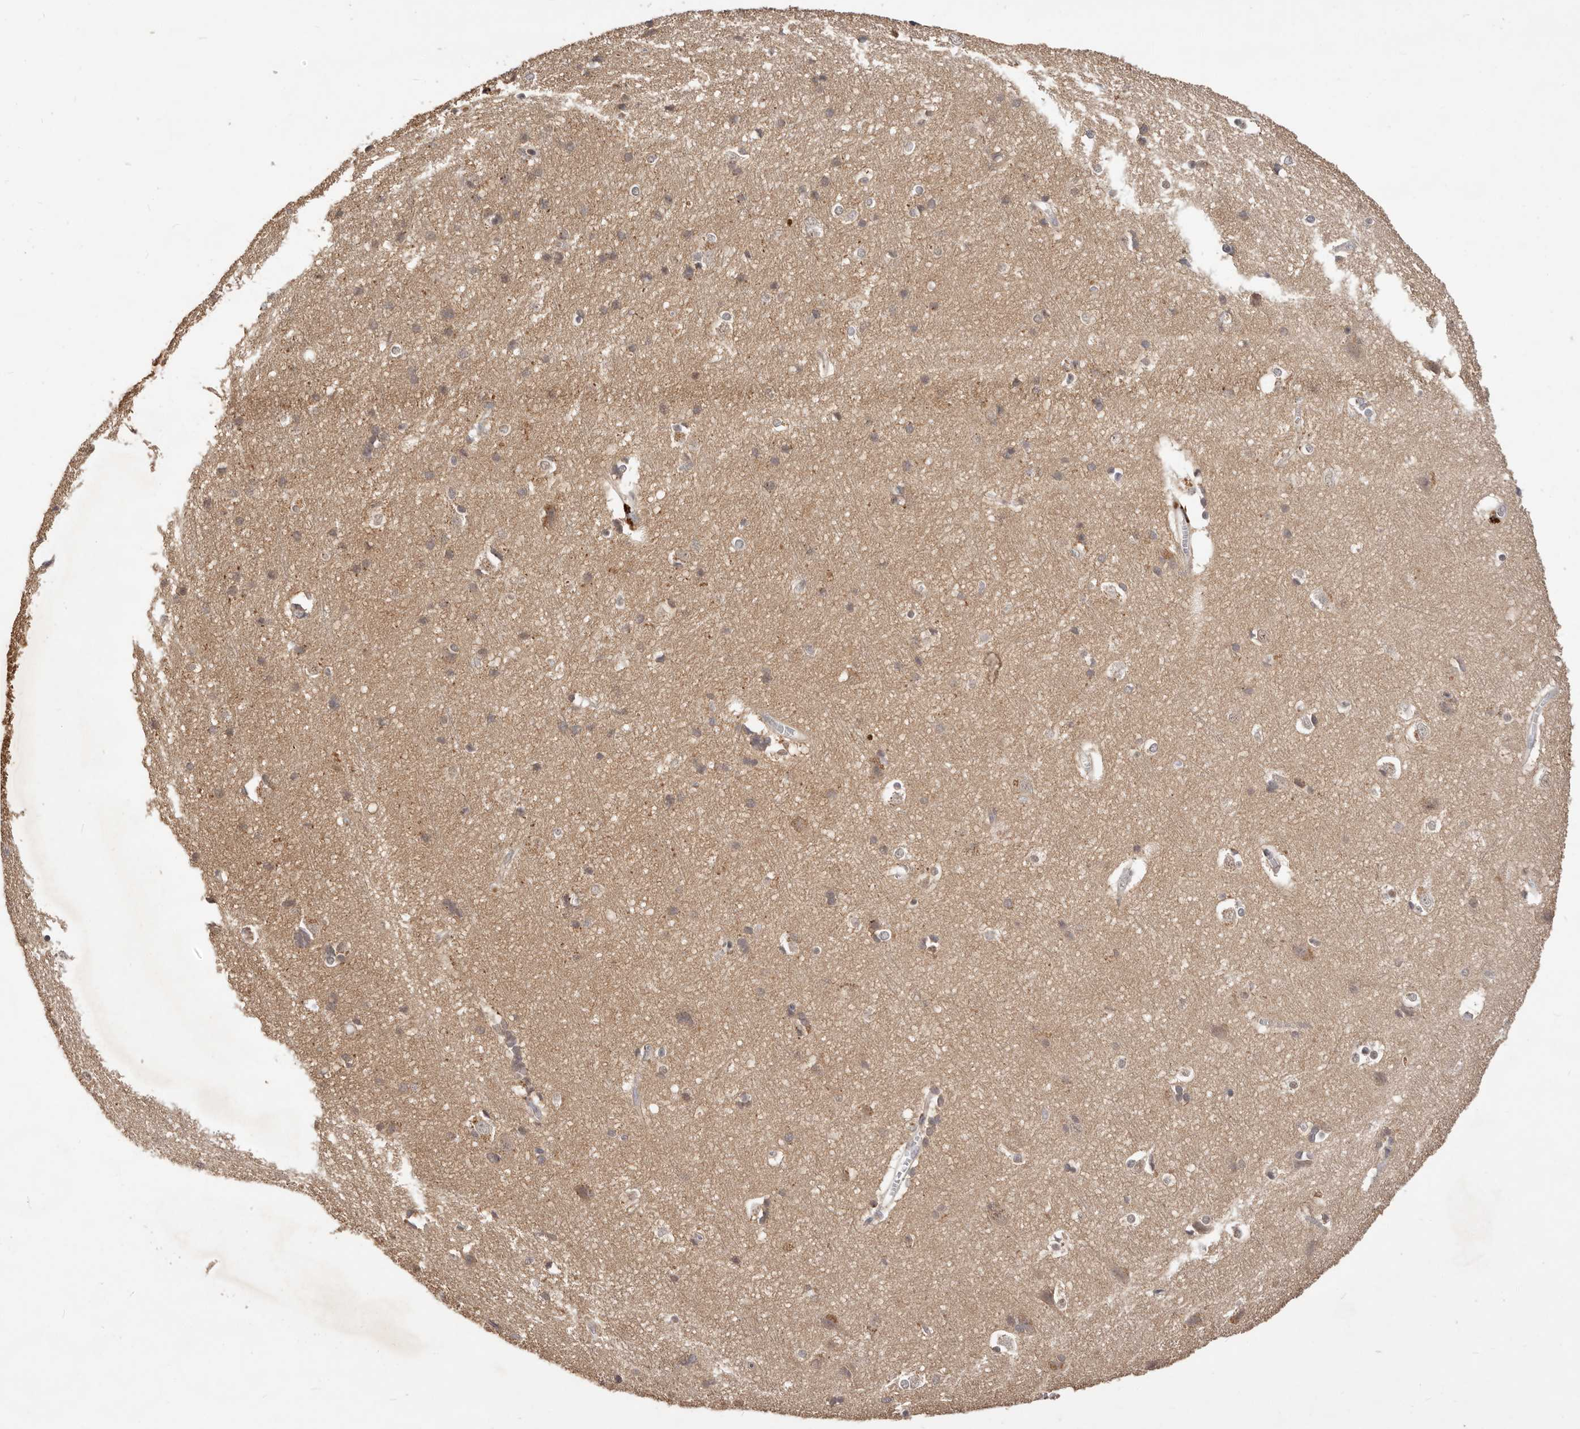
{"staining": {"intensity": "negative", "quantity": "none", "location": "none"}, "tissue": "cerebral cortex", "cell_type": "Endothelial cells", "image_type": "normal", "snomed": [{"axis": "morphology", "description": "Normal tissue, NOS"}, {"axis": "topography", "description": "Cerebral cortex"}], "caption": "Endothelial cells show no significant staining in unremarkable cerebral cortex.", "gene": "TSPAN13", "patient": {"sex": "male", "age": 54}}